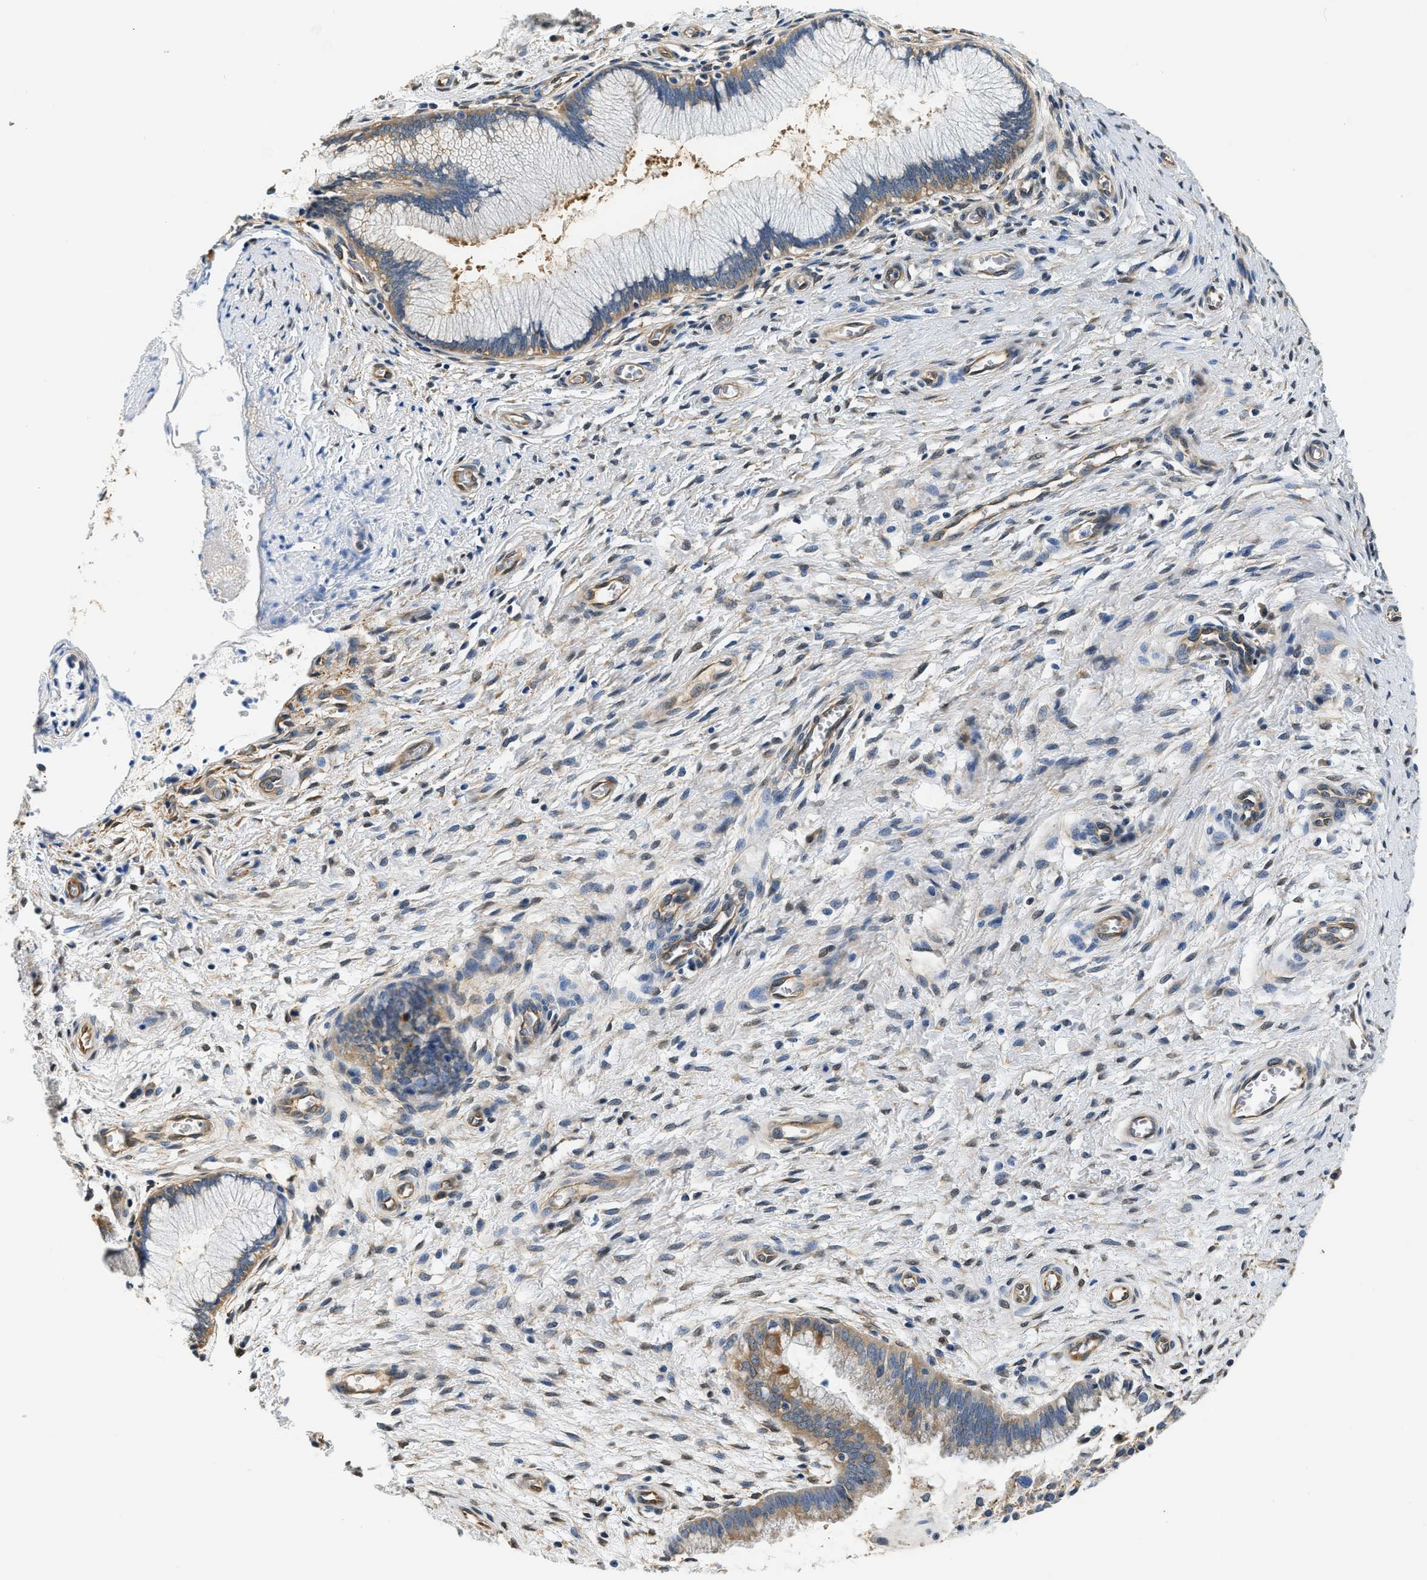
{"staining": {"intensity": "weak", "quantity": ">75%", "location": "cytoplasmic/membranous"}, "tissue": "cervix", "cell_type": "Glandular cells", "image_type": "normal", "snomed": [{"axis": "morphology", "description": "Normal tissue, NOS"}, {"axis": "topography", "description": "Cervix"}], "caption": "Cervix was stained to show a protein in brown. There is low levels of weak cytoplasmic/membranous positivity in approximately >75% of glandular cells. (Brightfield microscopy of DAB IHC at high magnification).", "gene": "PPP2R1B", "patient": {"sex": "female", "age": 55}}